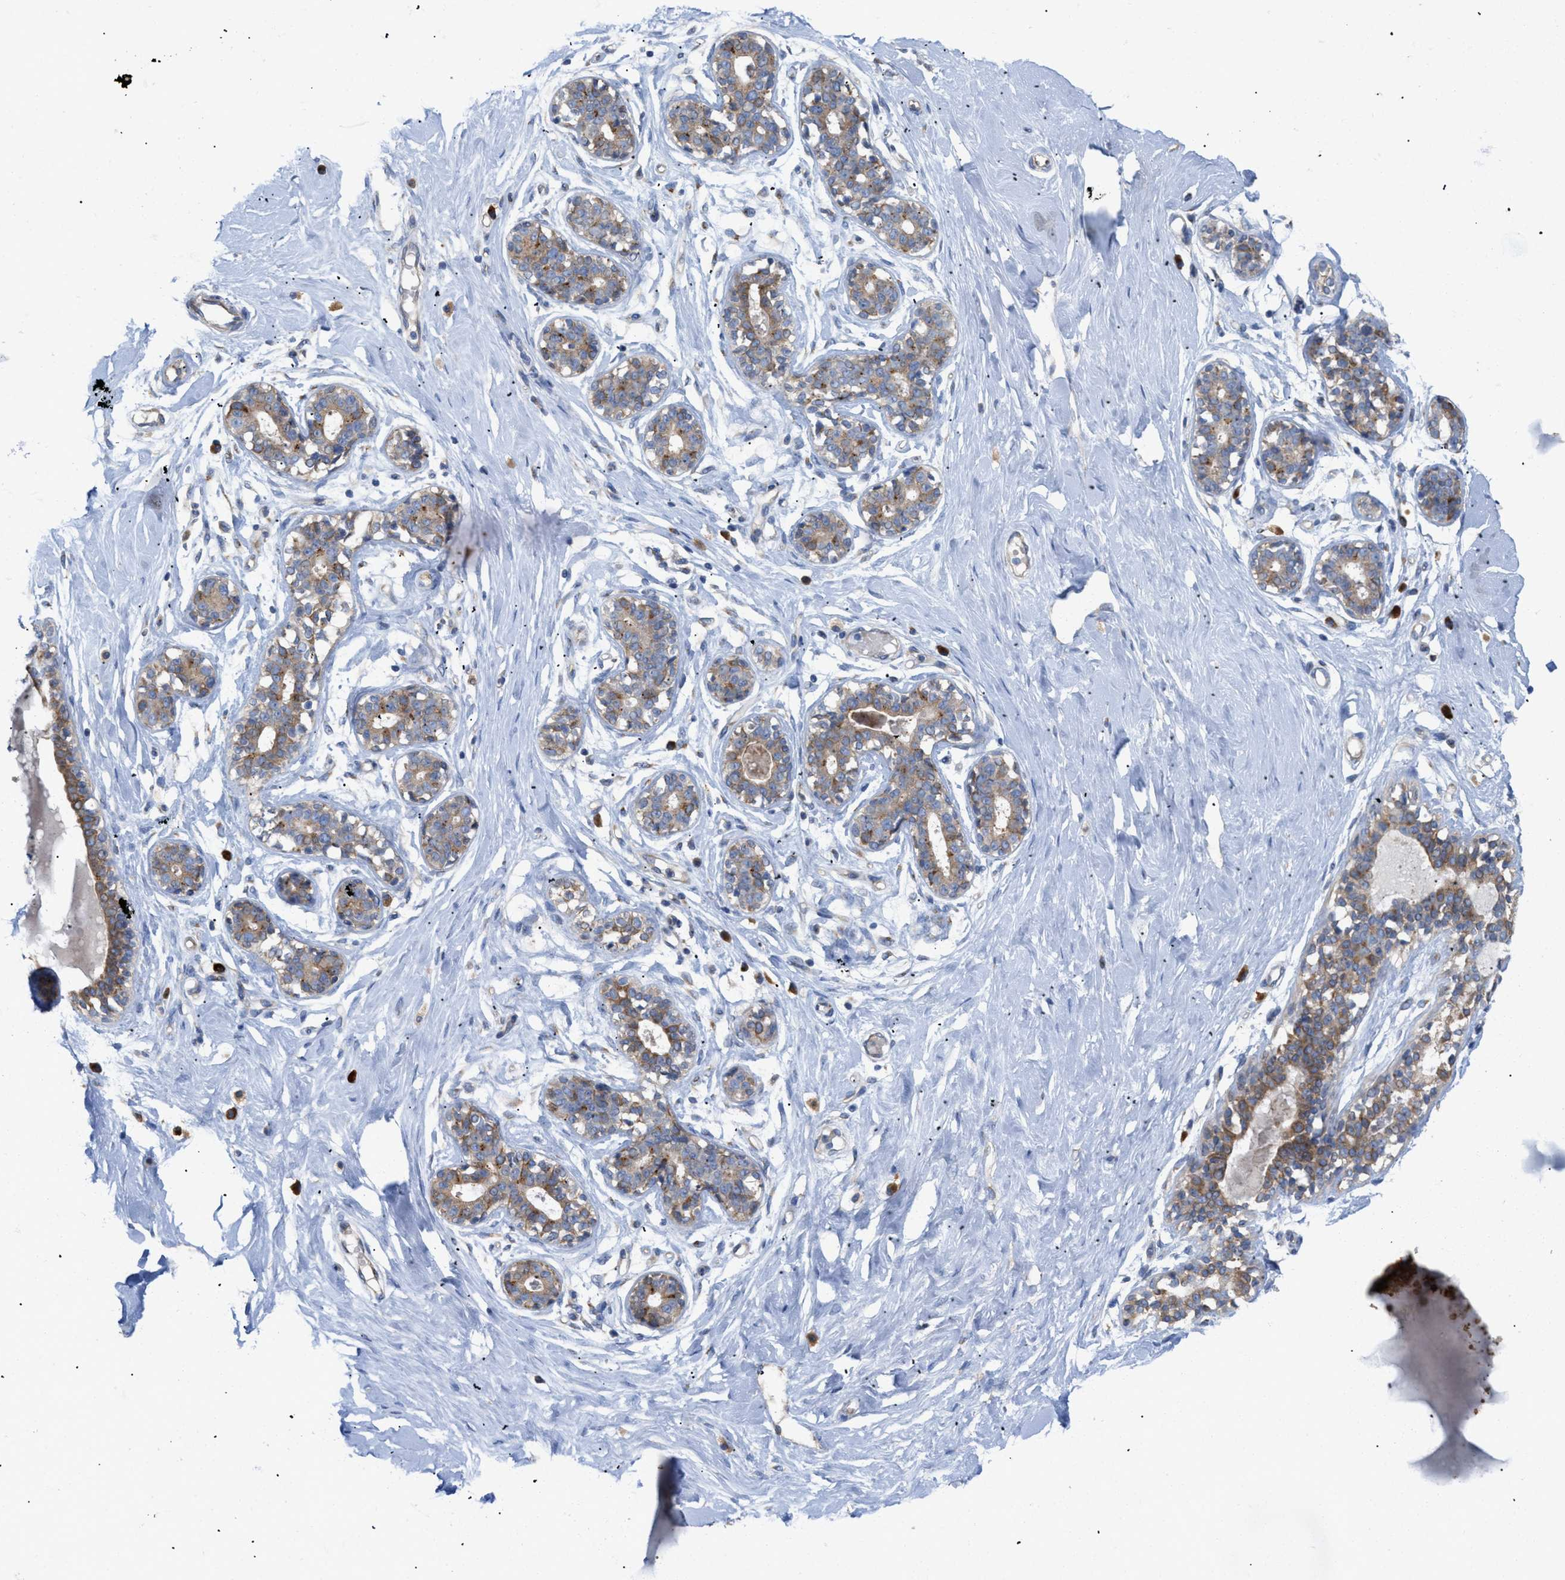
{"staining": {"intensity": "negative", "quantity": "none", "location": "none"}, "tissue": "breast", "cell_type": "Adipocytes", "image_type": "normal", "snomed": [{"axis": "morphology", "description": "Normal tissue, NOS"}, {"axis": "topography", "description": "Breast"}], "caption": "Immunohistochemistry of unremarkable breast shows no staining in adipocytes. (Brightfield microscopy of DAB (3,3'-diaminobenzidine) IHC at high magnification).", "gene": "SLC50A1", "patient": {"sex": "female", "age": 23}}